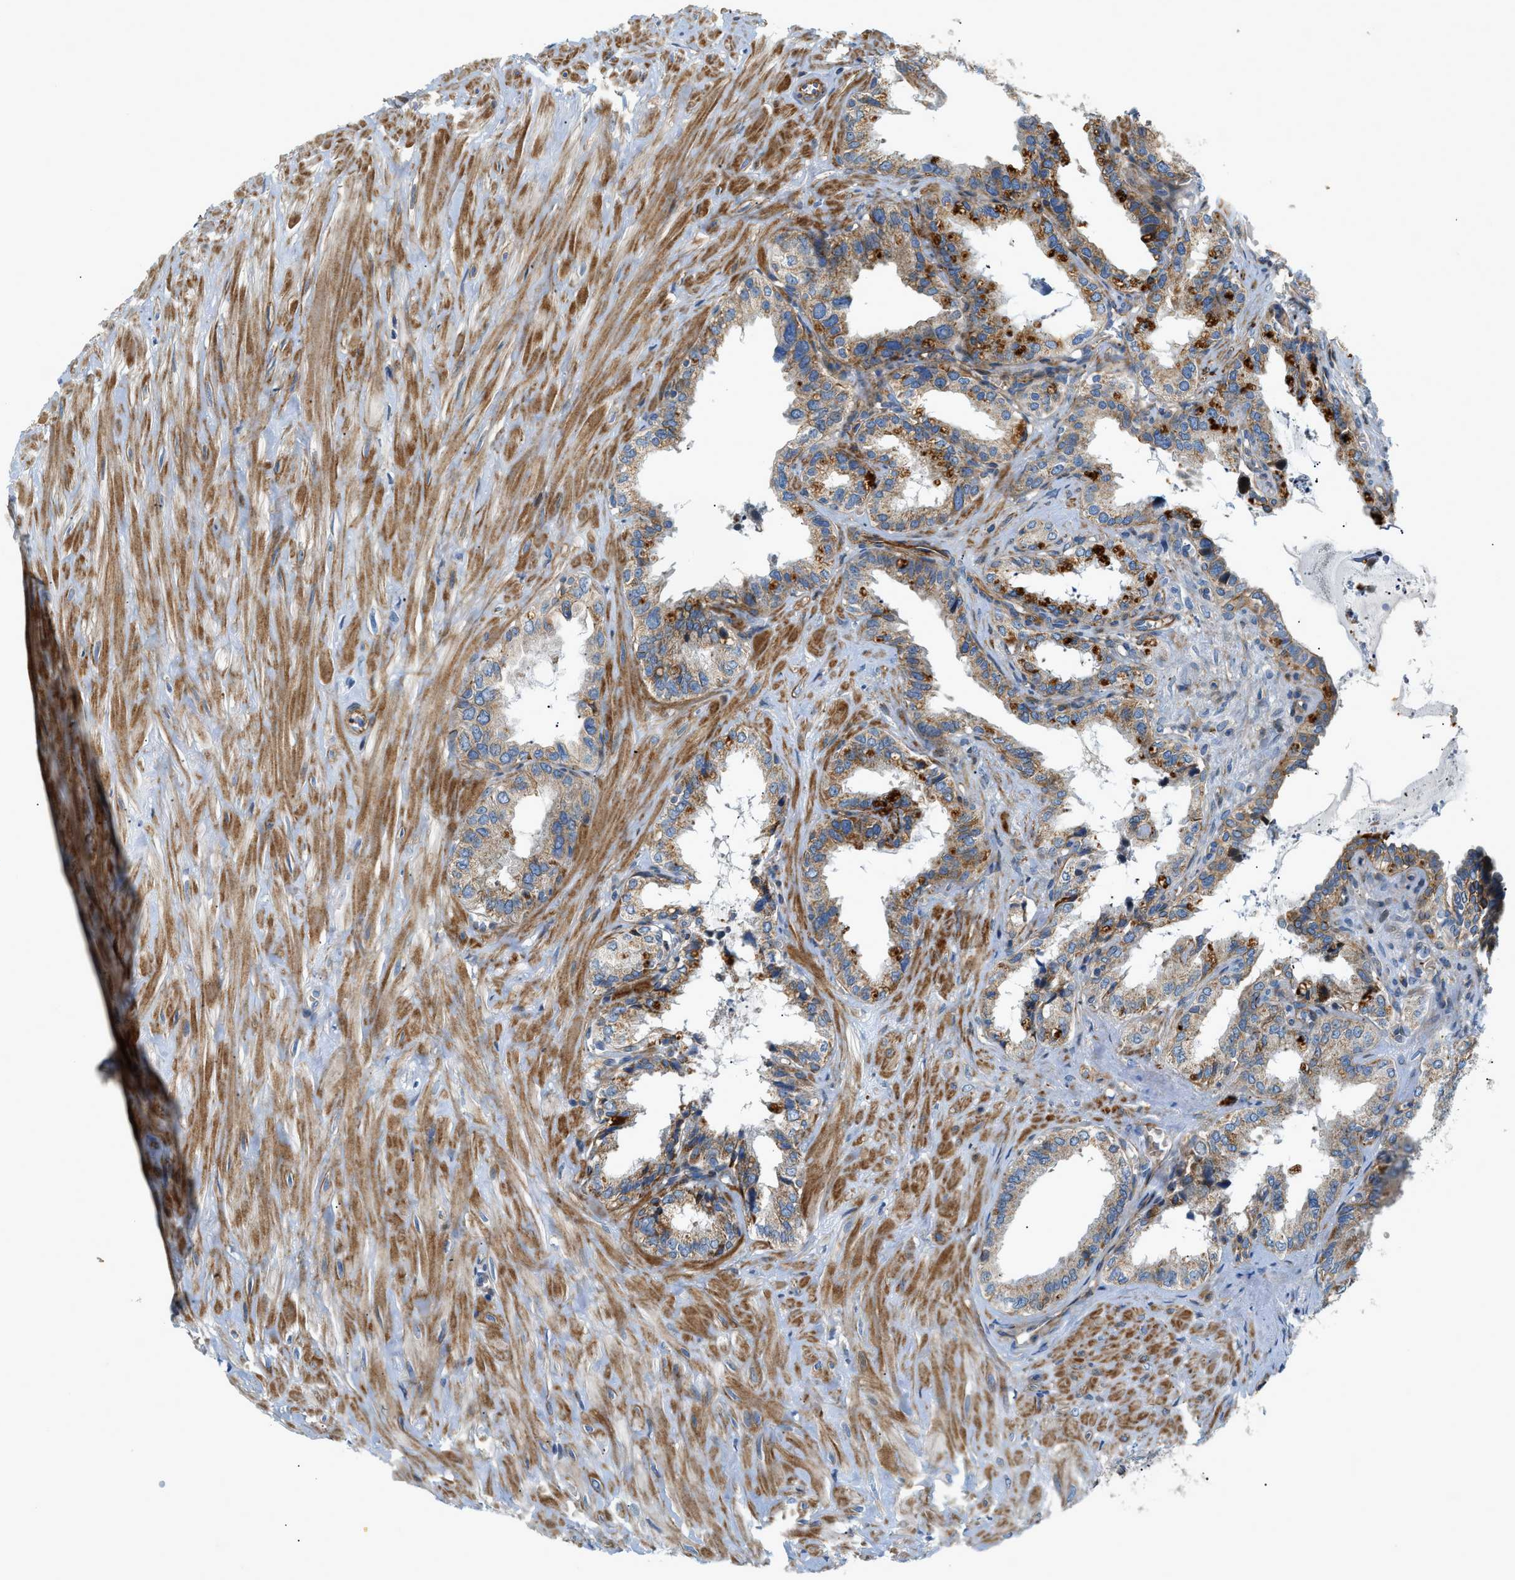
{"staining": {"intensity": "strong", "quantity": "25%-75%", "location": "cytoplasmic/membranous"}, "tissue": "seminal vesicle", "cell_type": "Glandular cells", "image_type": "normal", "snomed": [{"axis": "morphology", "description": "Normal tissue, NOS"}, {"axis": "topography", "description": "Seminal veicle"}], "caption": "Protein staining of benign seminal vesicle reveals strong cytoplasmic/membranous expression in approximately 25%-75% of glandular cells. (Brightfield microscopy of DAB IHC at high magnification).", "gene": "DHODH", "patient": {"sex": "male", "age": 64}}